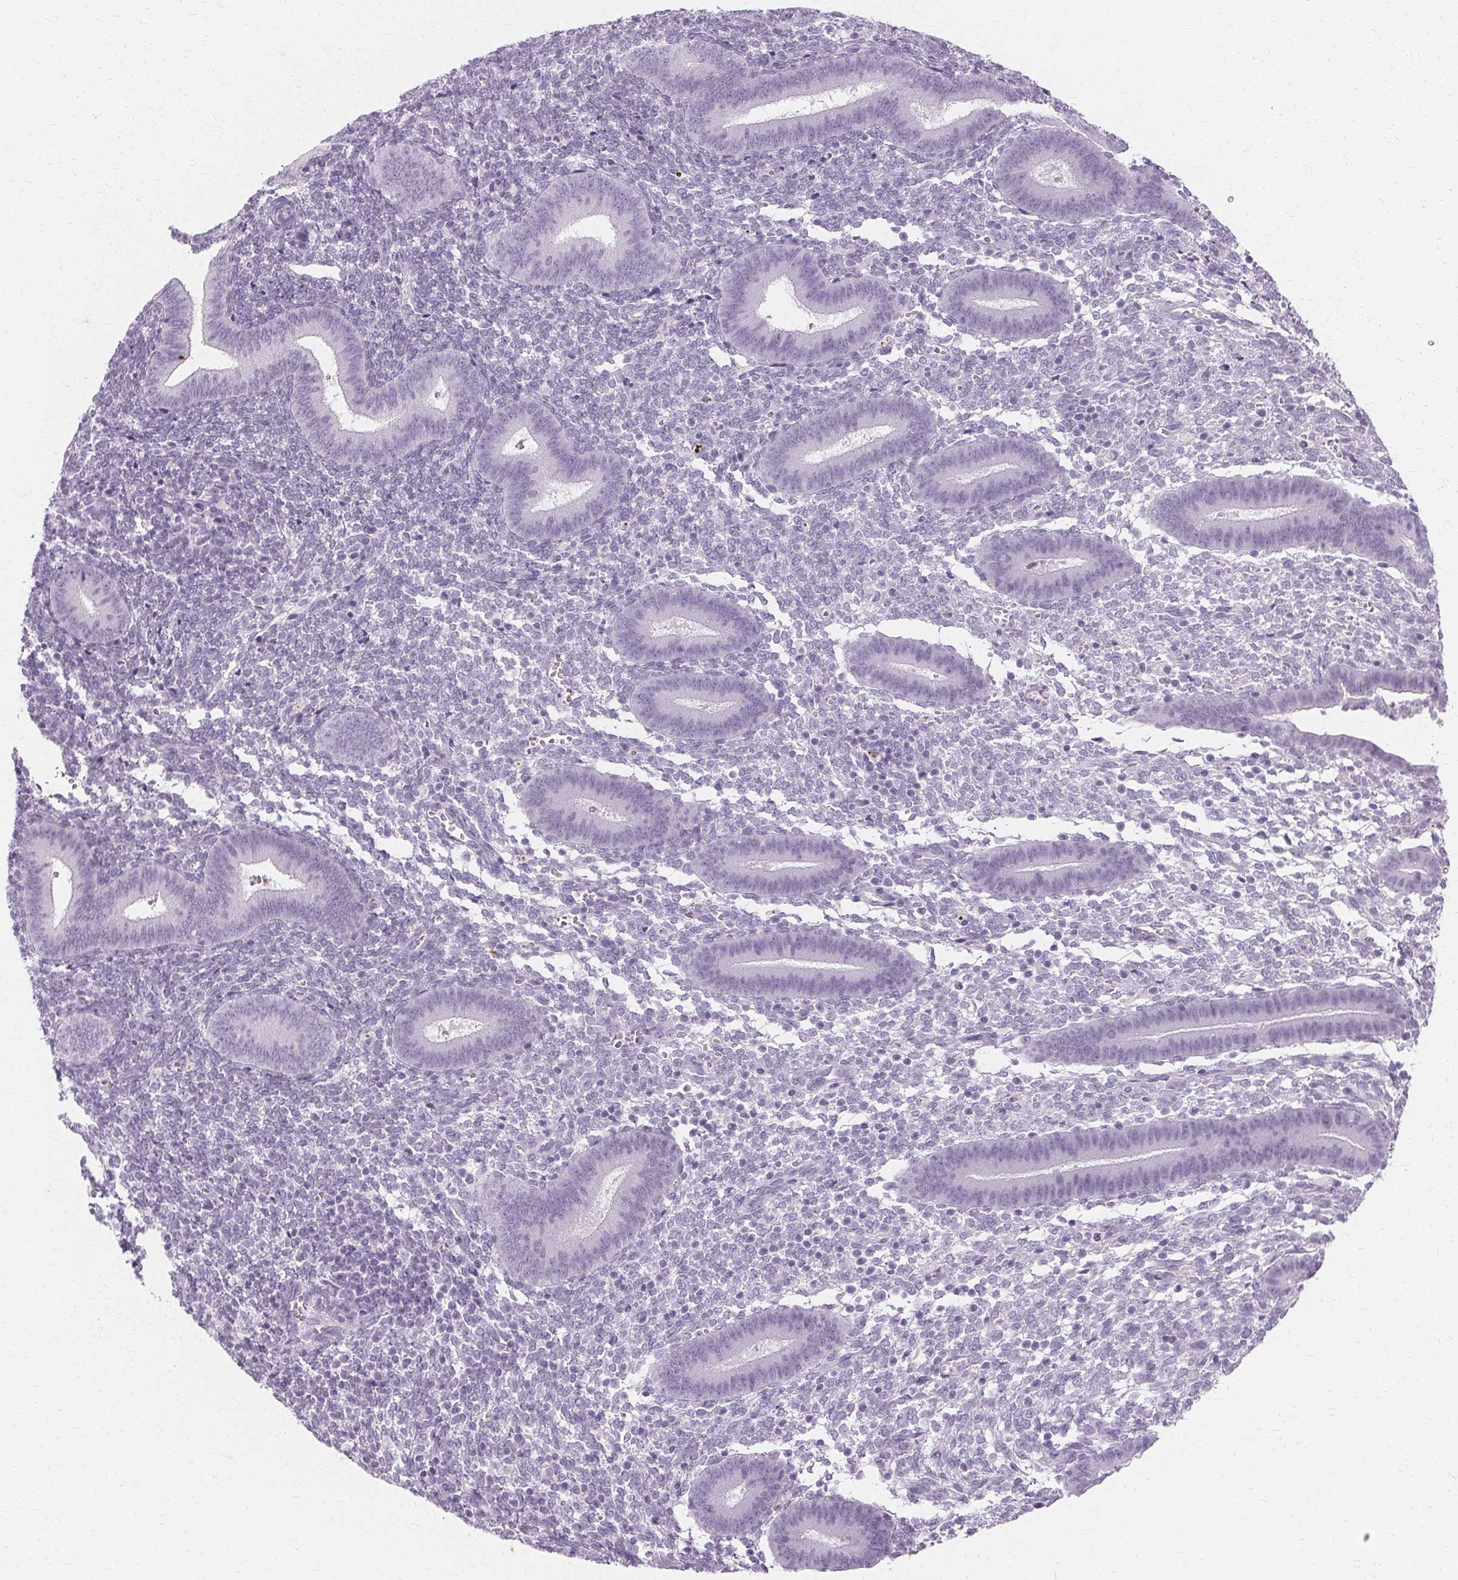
{"staining": {"intensity": "negative", "quantity": "none", "location": "none"}, "tissue": "endometrium", "cell_type": "Cells in endometrial stroma", "image_type": "normal", "snomed": [{"axis": "morphology", "description": "Normal tissue, NOS"}, {"axis": "topography", "description": "Endometrium"}], "caption": "An immunohistochemistry histopathology image of unremarkable endometrium is shown. There is no staining in cells in endometrial stroma of endometrium. (DAB immunohistochemistry with hematoxylin counter stain).", "gene": "KRT6A", "patient": {"sex": "female", "age": 25}}